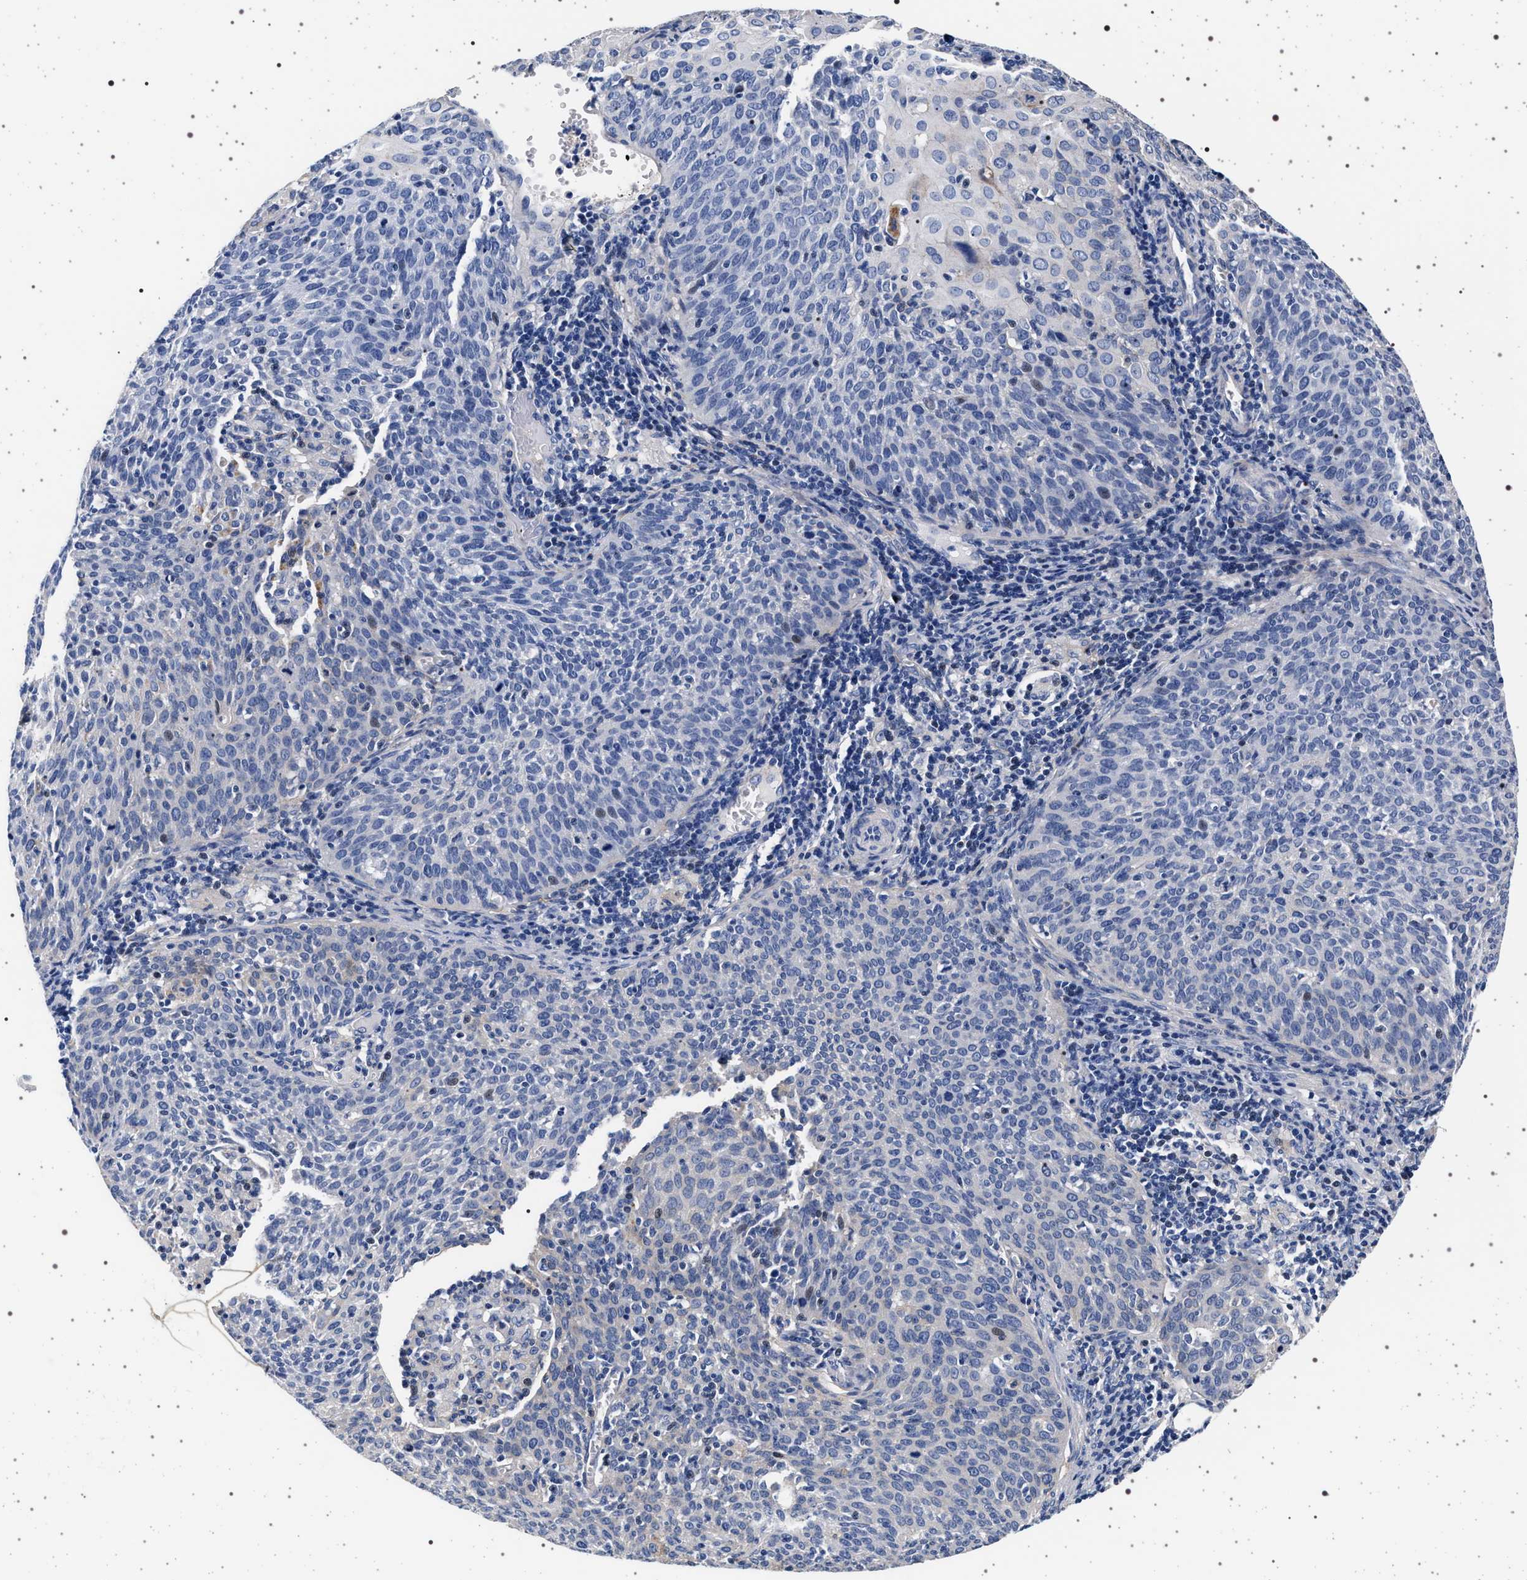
{"staining": {"intensity": "negative", "quantity": "none", "location": "none"}, "tissue": "cervical cancer", "cell_type": "Tumor cells", "image_type": "cancer", "snomed": [{"axis": "morphology", "description": "Squamous cell carcinoma, NOS"}, {"axis": "topography", "description": "Cervix"}], "caption": "Tumor cells are negative for brown protein staining in cervical squamous cell carcinoma.", "gene": "SLC9A1", "patient": {"sex": "female", "age": 38}}